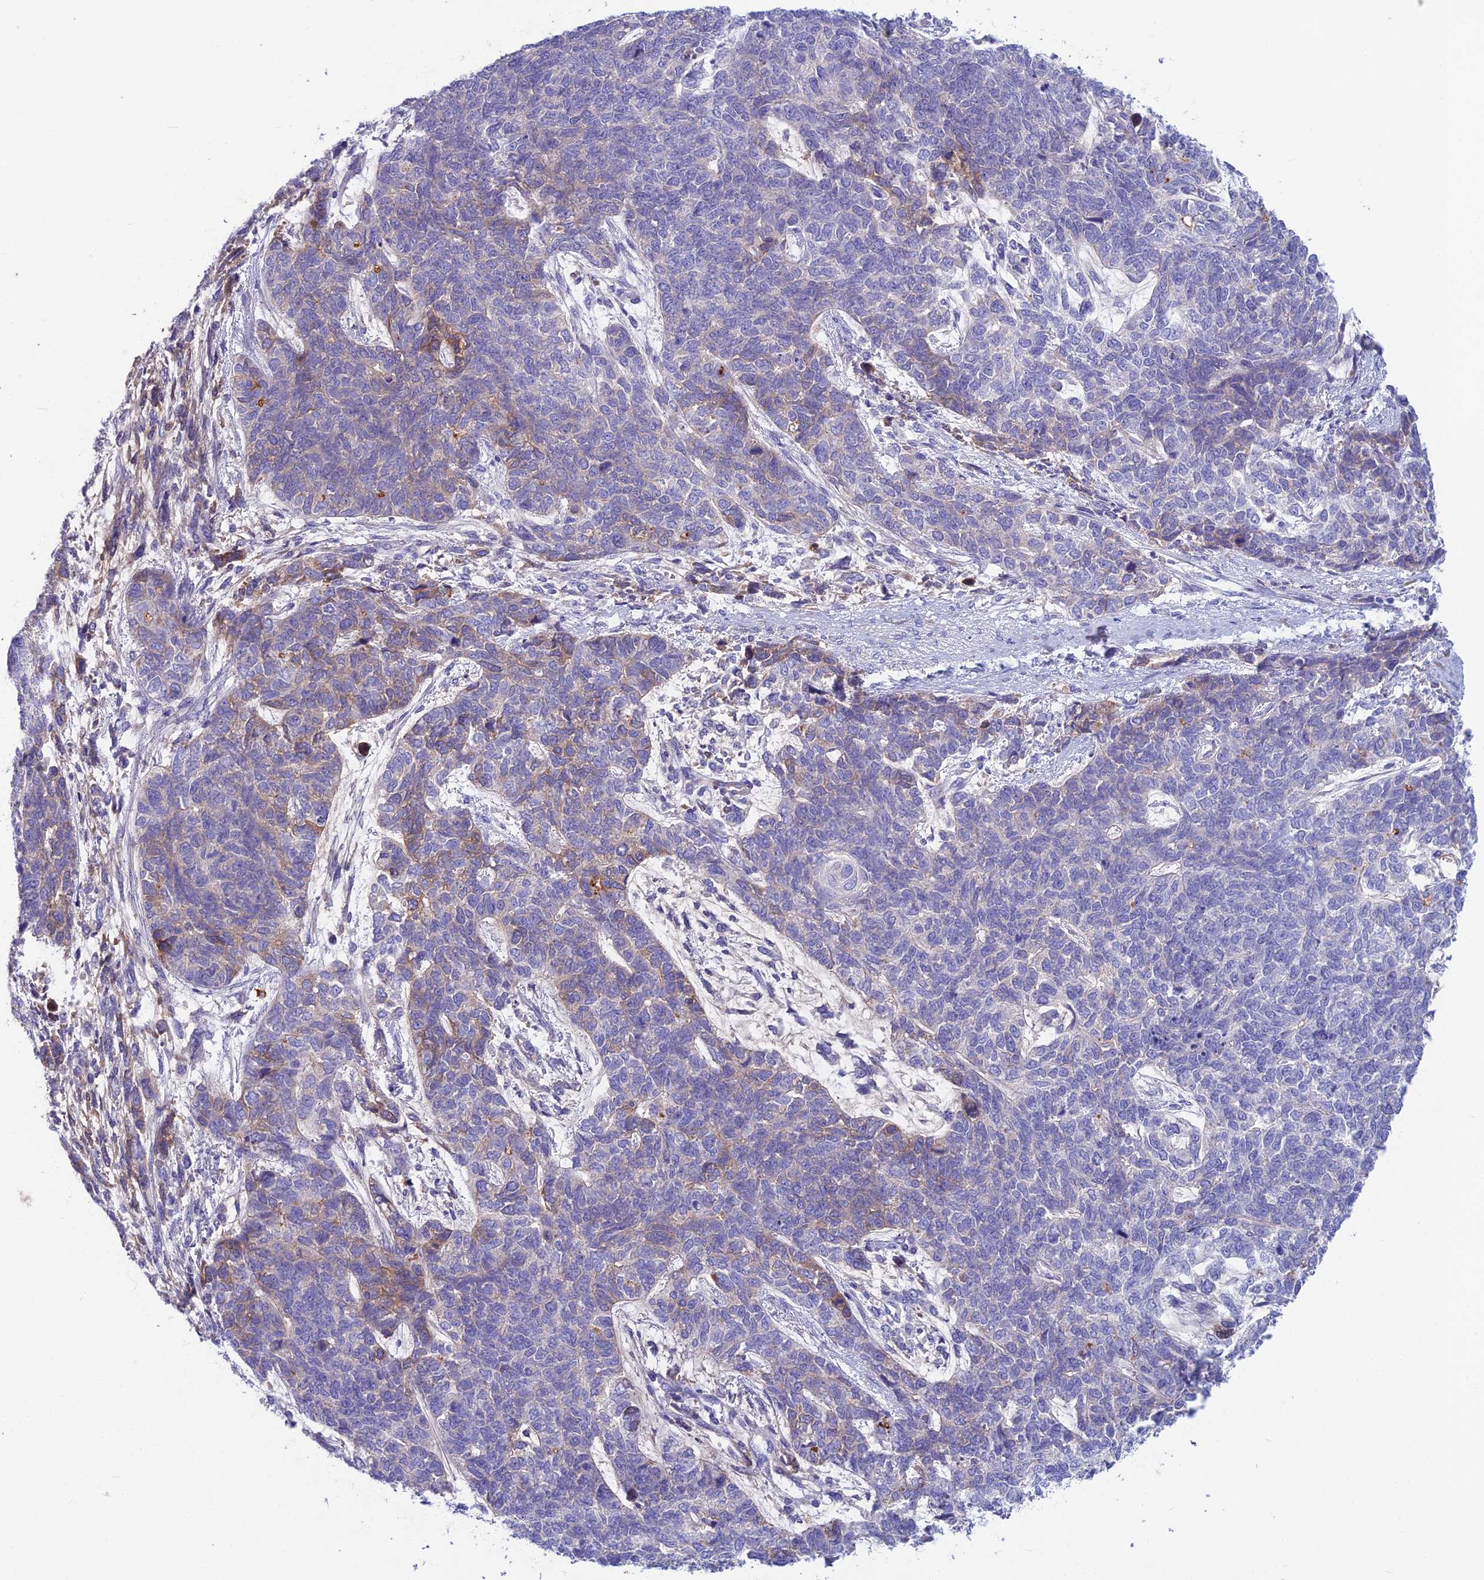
{"staining": {"intensity": "weak", "quantity": "<25%", "location": "cytoplasmic/membranous"}, "tissue": "cervical cancer", "cell_type": "Tumor cells", "image_type": "cancer", "snomed": [{"axis": "morphology", "description": "Squamous cell carcinoma, NOS"}, {"axis": "topography", "description": "Cervix"}], "caption": "Cervical cancer (squamous cell carcinoma) was stained to show a protein in brown. There is no significant staining in tumor cells.", "gene": "SNAP91", "patient": {"sex": "female", "age": 63}}